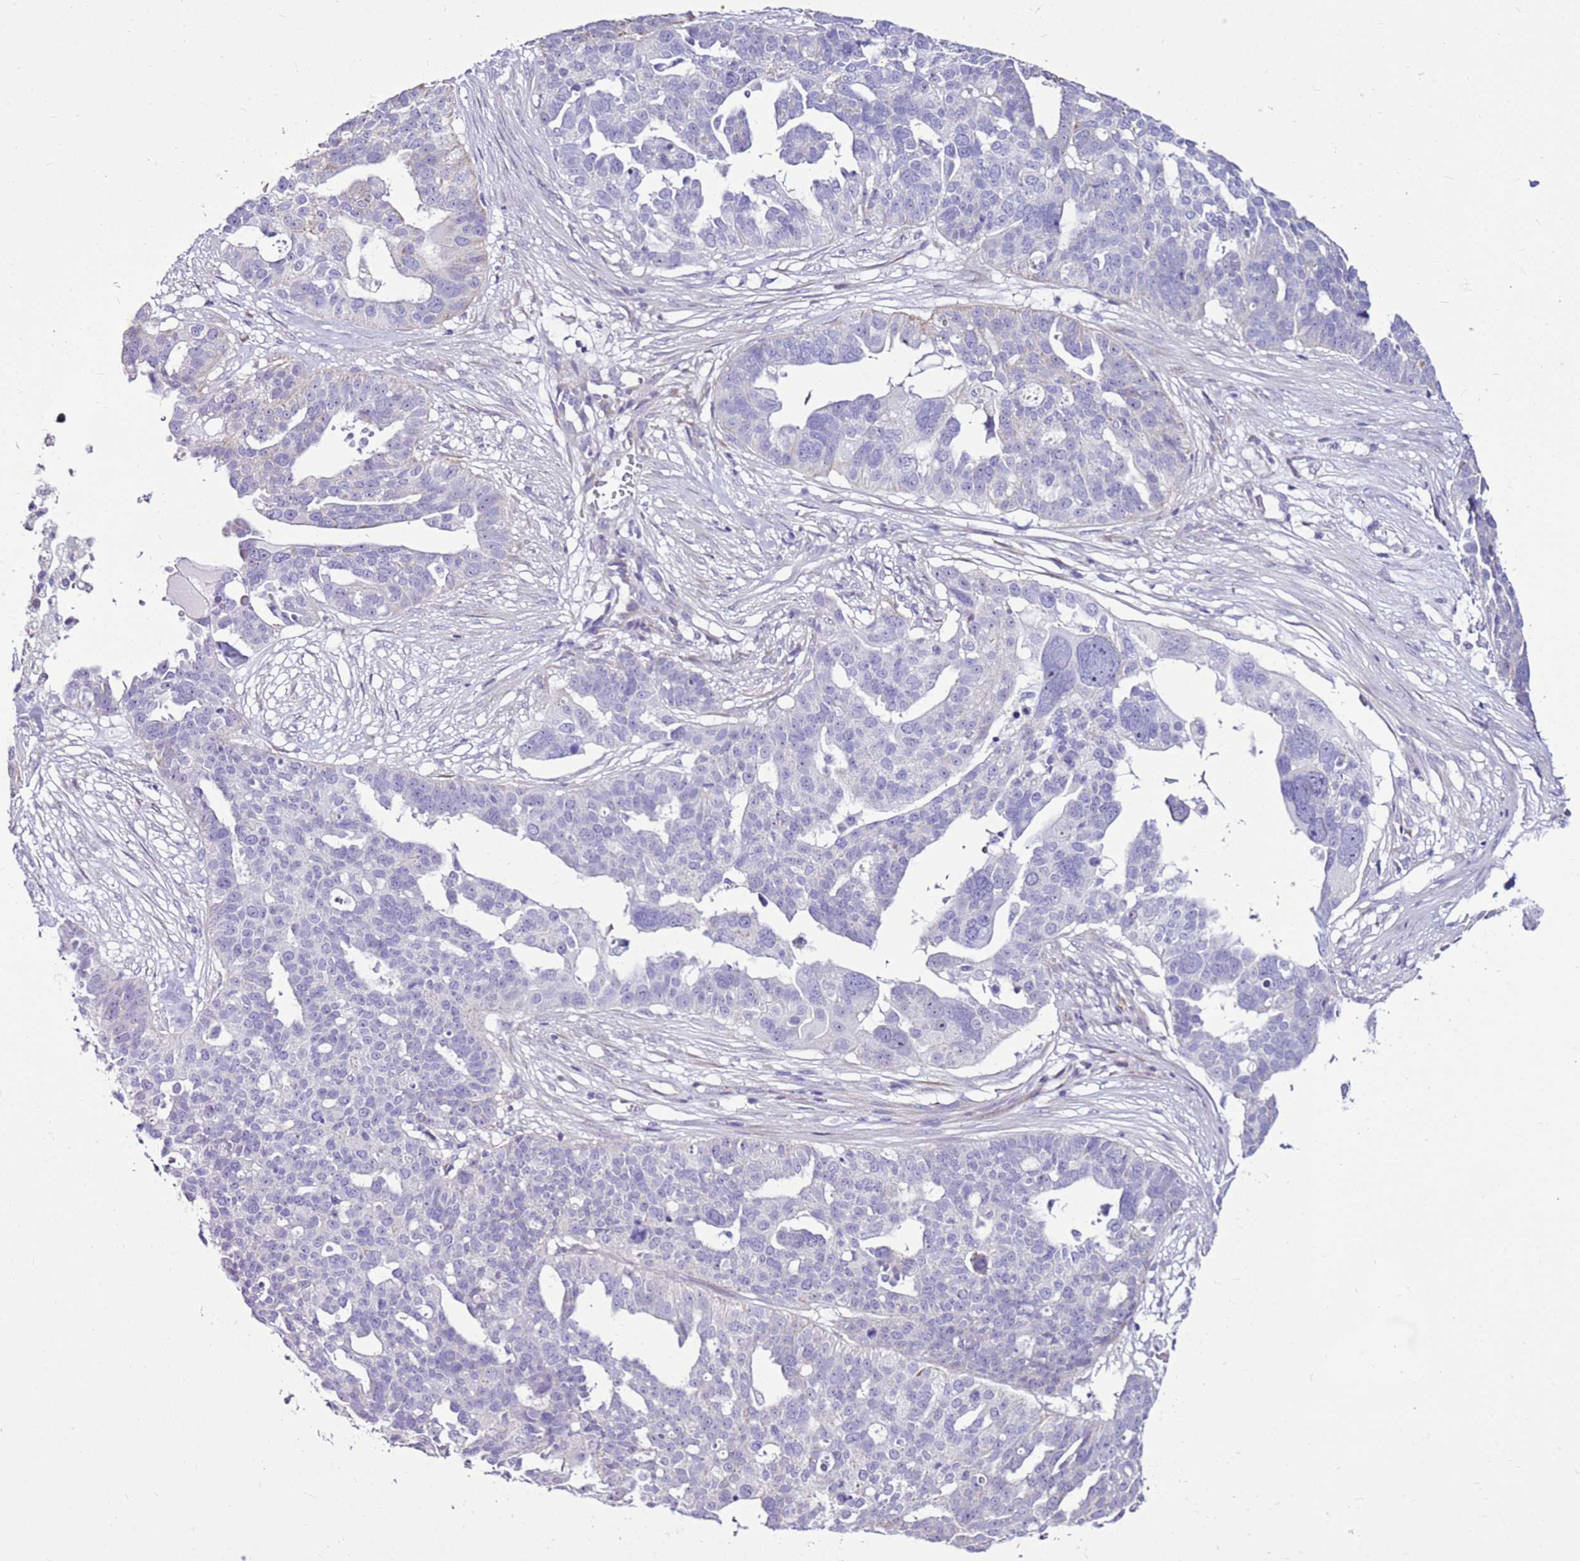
{"staining": {"intensity": "negative", "quantity": "none", "location": "none"}, "tissue": "ovarian cancer", "cell_type": "Tumor cells", "image_type": "cancer", "snomed": [{"axis": "morphology", "description": "Cystadenocarcinoma, serous, NOS"}, {"axis": "topography", "description": "Ovary"}], "caption": "High magnification brightfield microscopy of serous cystadenocarcinoma (ovarian) stained with DAB (brown) and counterstained with hematoxylin (blue): tumor cells show no significant staining.", "gene": "SLC38A5", "patient": {"sex": "female", "age": 59}}